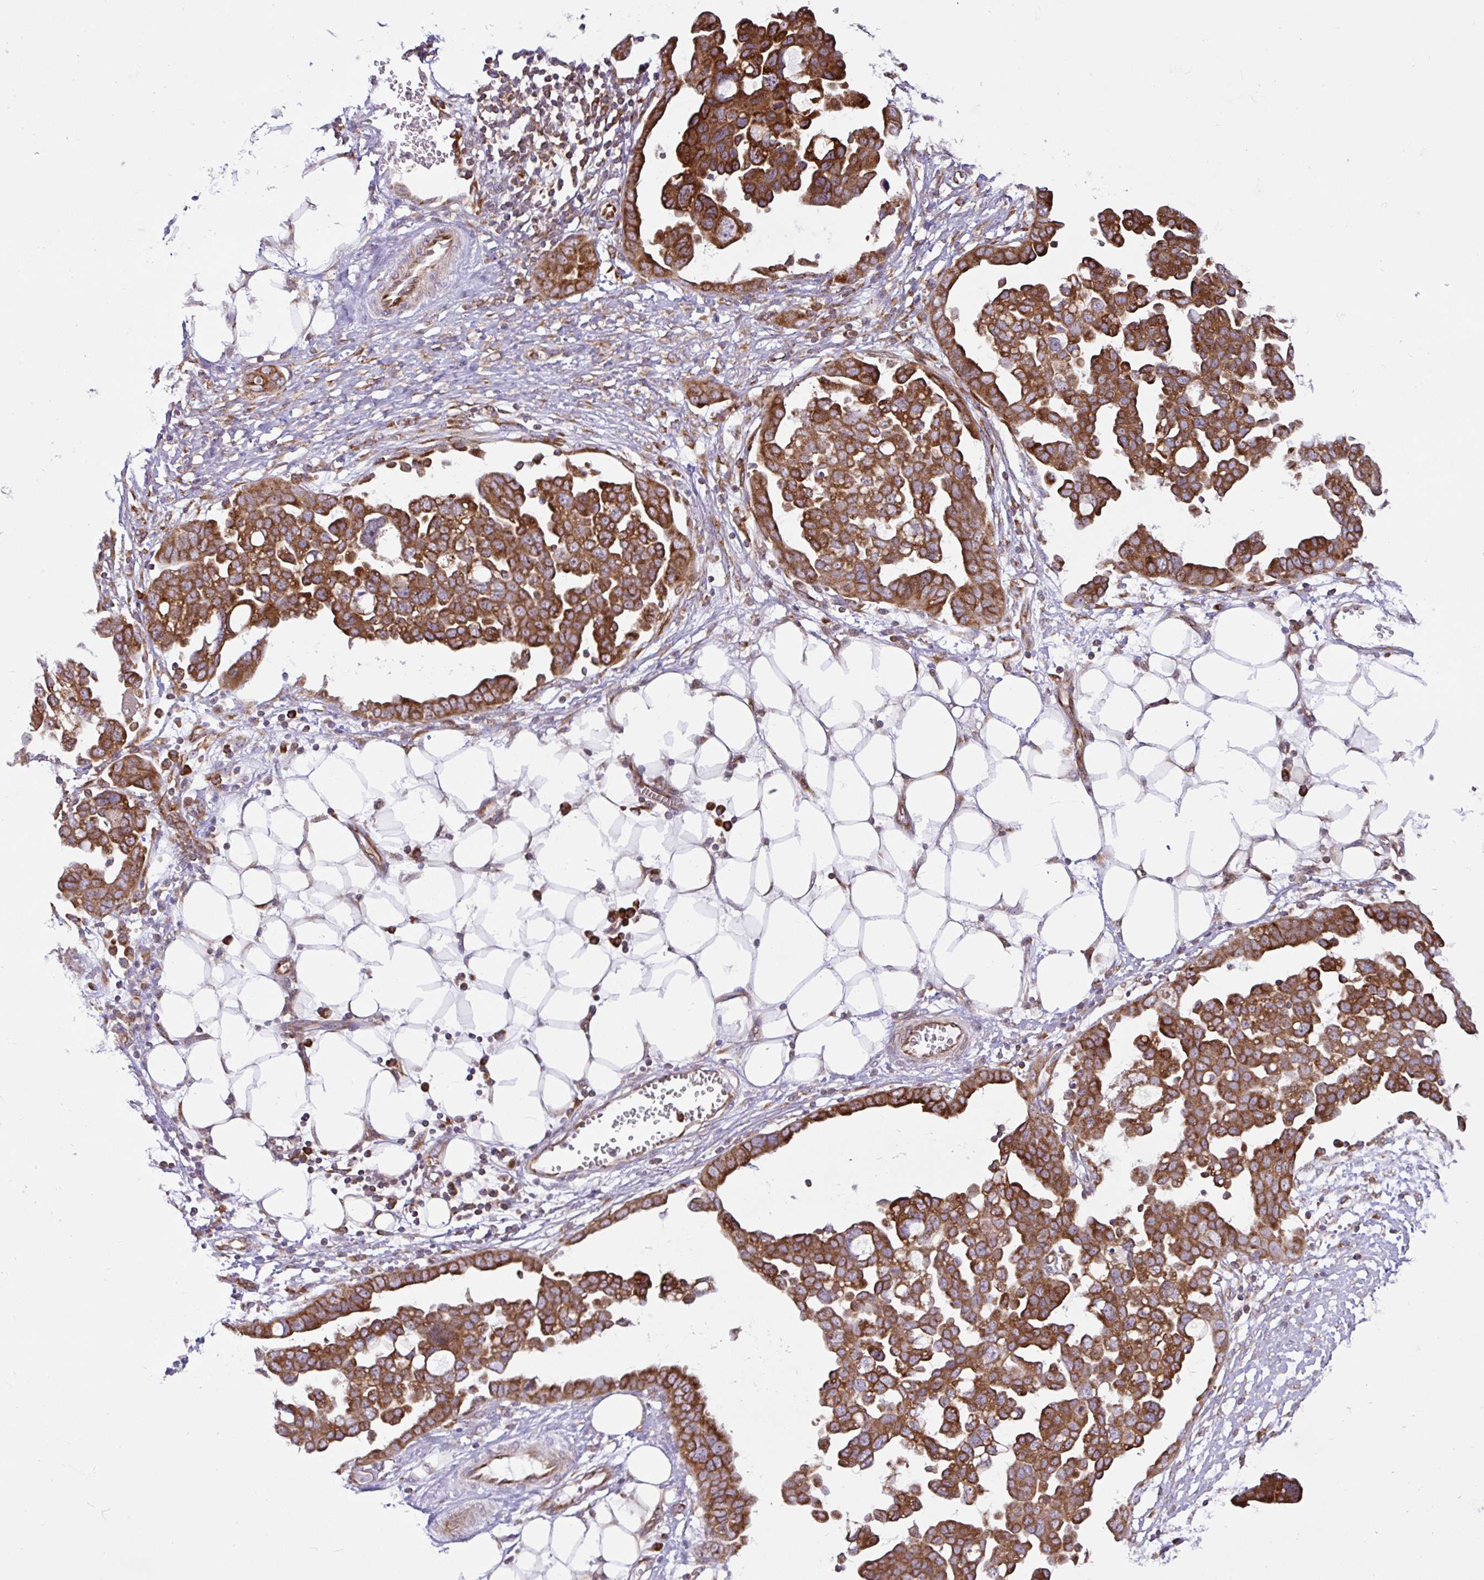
{"staining": {"intensity": "moderate", "quantity": ">75%", "location": "cytoplasmic/membranous"}, "tissue": "ovarian cancer", "cell_type": "Tumor cells", "image_type": "cancer", "snomed": [{"axis": "morphology", "description": "Cystadenocarcinoma, serous, NOS"}, {"axis": "topography", "description": "Ovary"}], "caption": "Protein staining by IHC reveals moderate cytoplasmic/membranous staining in approximately >75% of tumor cells in ovarian serous cystadenocarcinoma.", "gene": "NTPCR", "patient": {"sex": "female", "age": 59}}